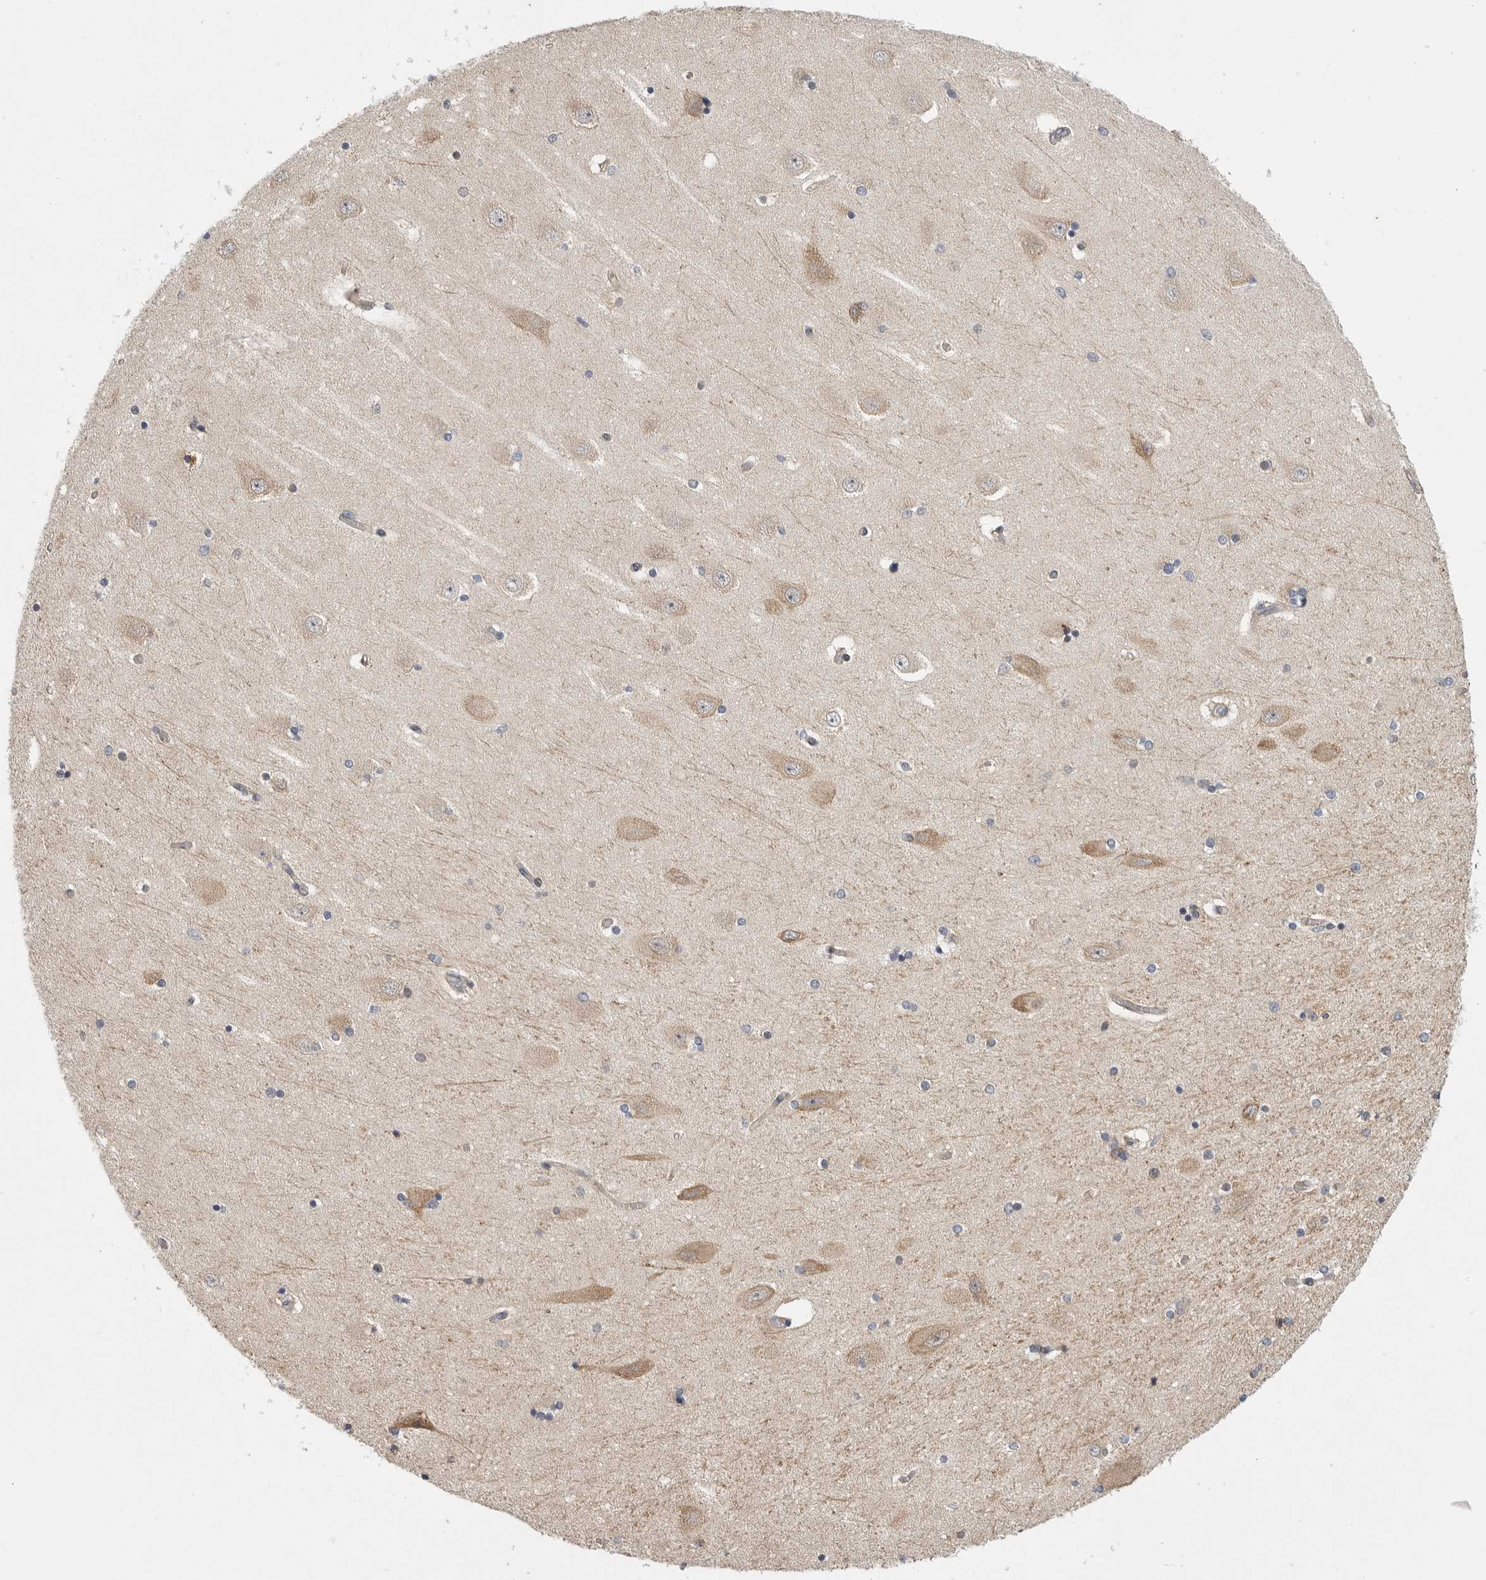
{"staining": {"intensity": "moderate", "quantity": "<25%", "location": "cytoplasmic/membranous"}, "tissue": "hippocampus", "cell_type": "Glial cells", "image_type": "normal", "snomed": [{"axis": "morphology", "description": "Normal tissue, NOS"}, {"axis": "topography", "description": "Hippocampus"}], "caption": "Immunohistochemical staining of benign hippocampus exhibits moderate cytoplasmic/membranous protein positivity in approximately <25% of glial cells.", "gene": "FBXO43", "patient": {"sex": "female", "age": 54}}